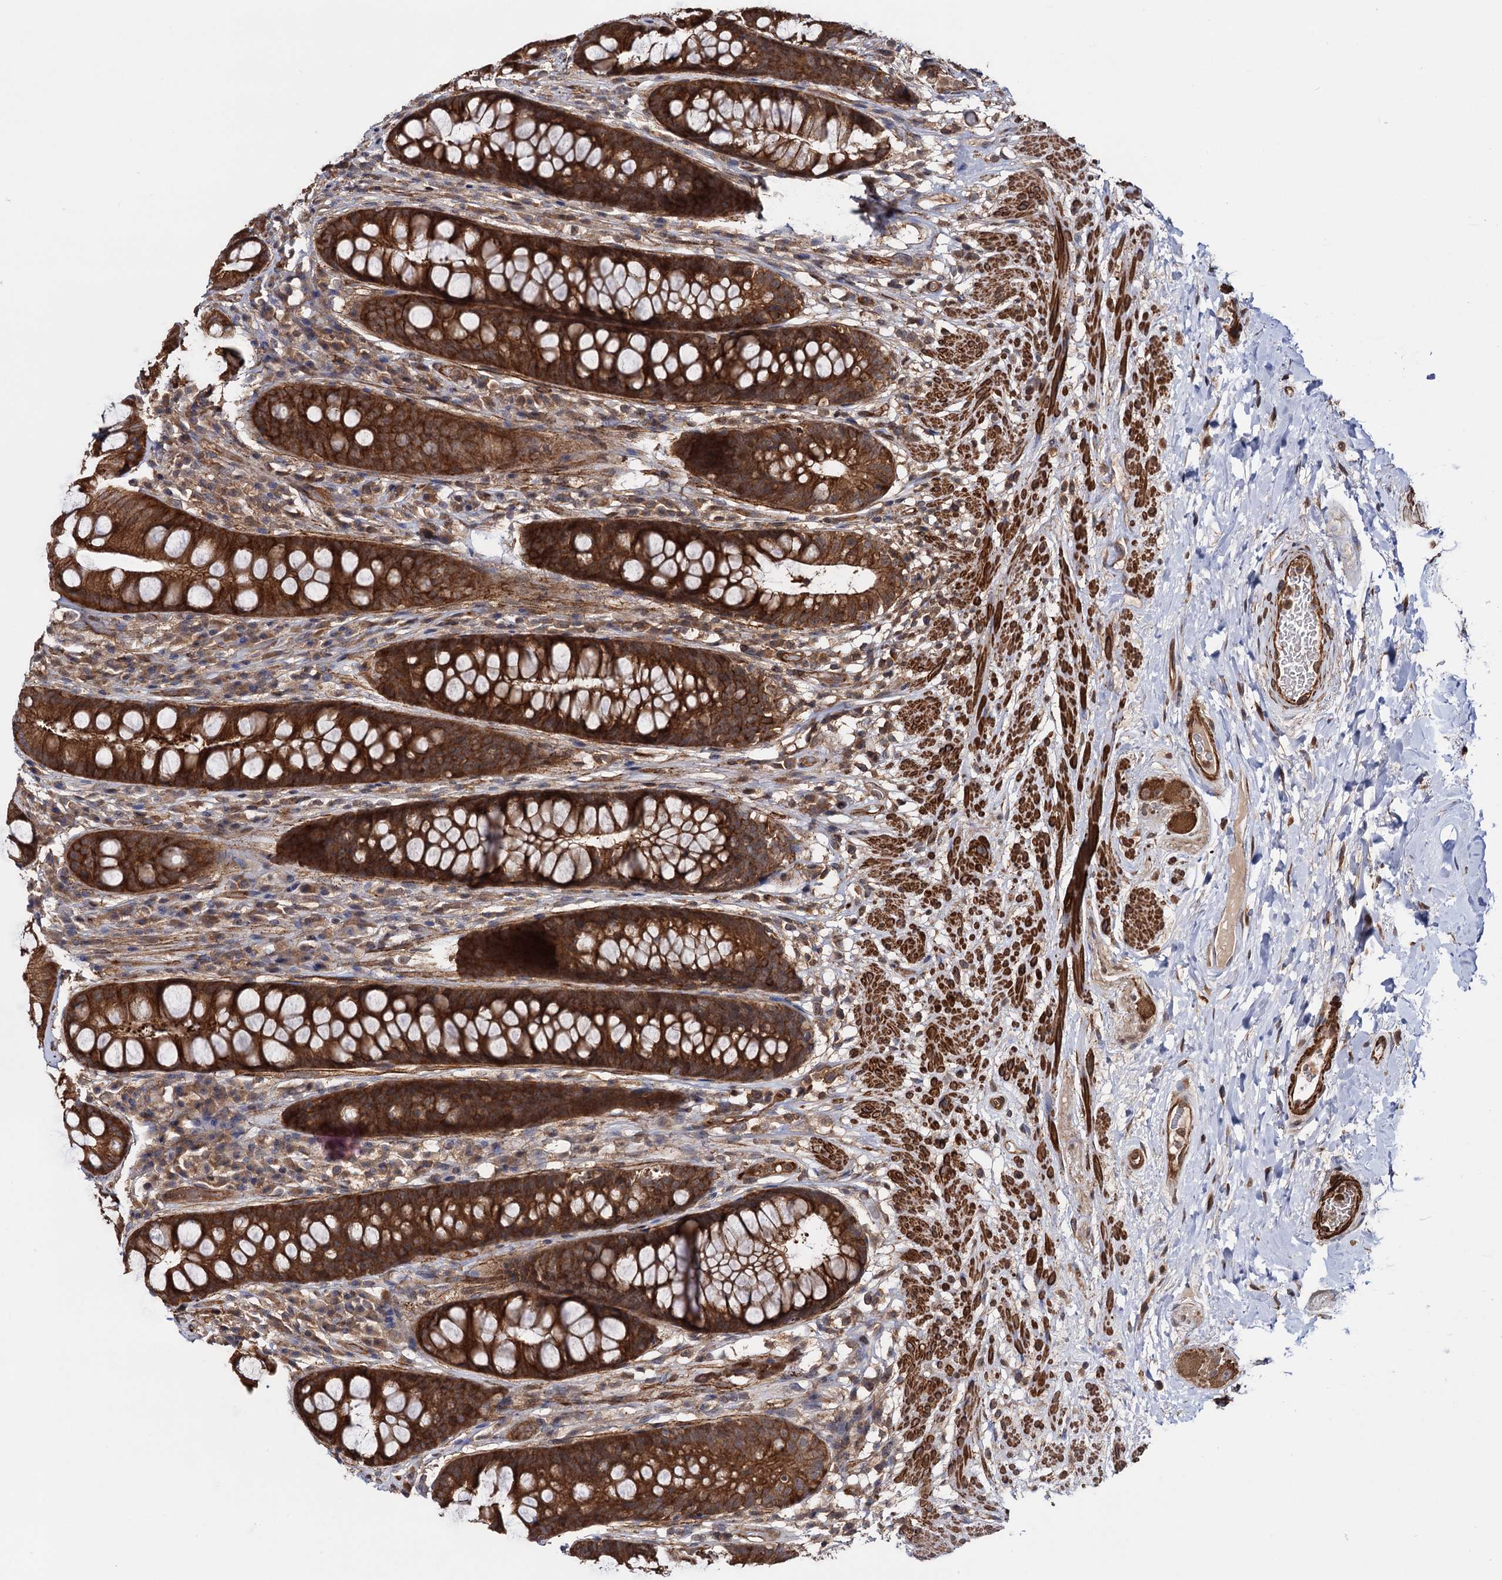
{"staining": {"intensity": "strong", "quantity": ">75%", "location": "cytoplasmic/membranous"}, "tissue": "rectum", "cell_type": "Glandular cells", "image_type": "normal", "snomed": [{"axis": "morphology", "description": "Normal tissue, NOS"}, {"axis": "topography", "description": "Rectum"}], "caption": "Immunohistochemistry histopathology image of normal rectum: human rectum stained using immunohistochemistry reveals high levels of strong protein expression localized specifically in the cytoplasmic/membranous of glandular cells, appearing as a cytoplasmic/membranous brown color.", "gene": "ATP8B4", "patient": {"sex": "male", "age": 74}}